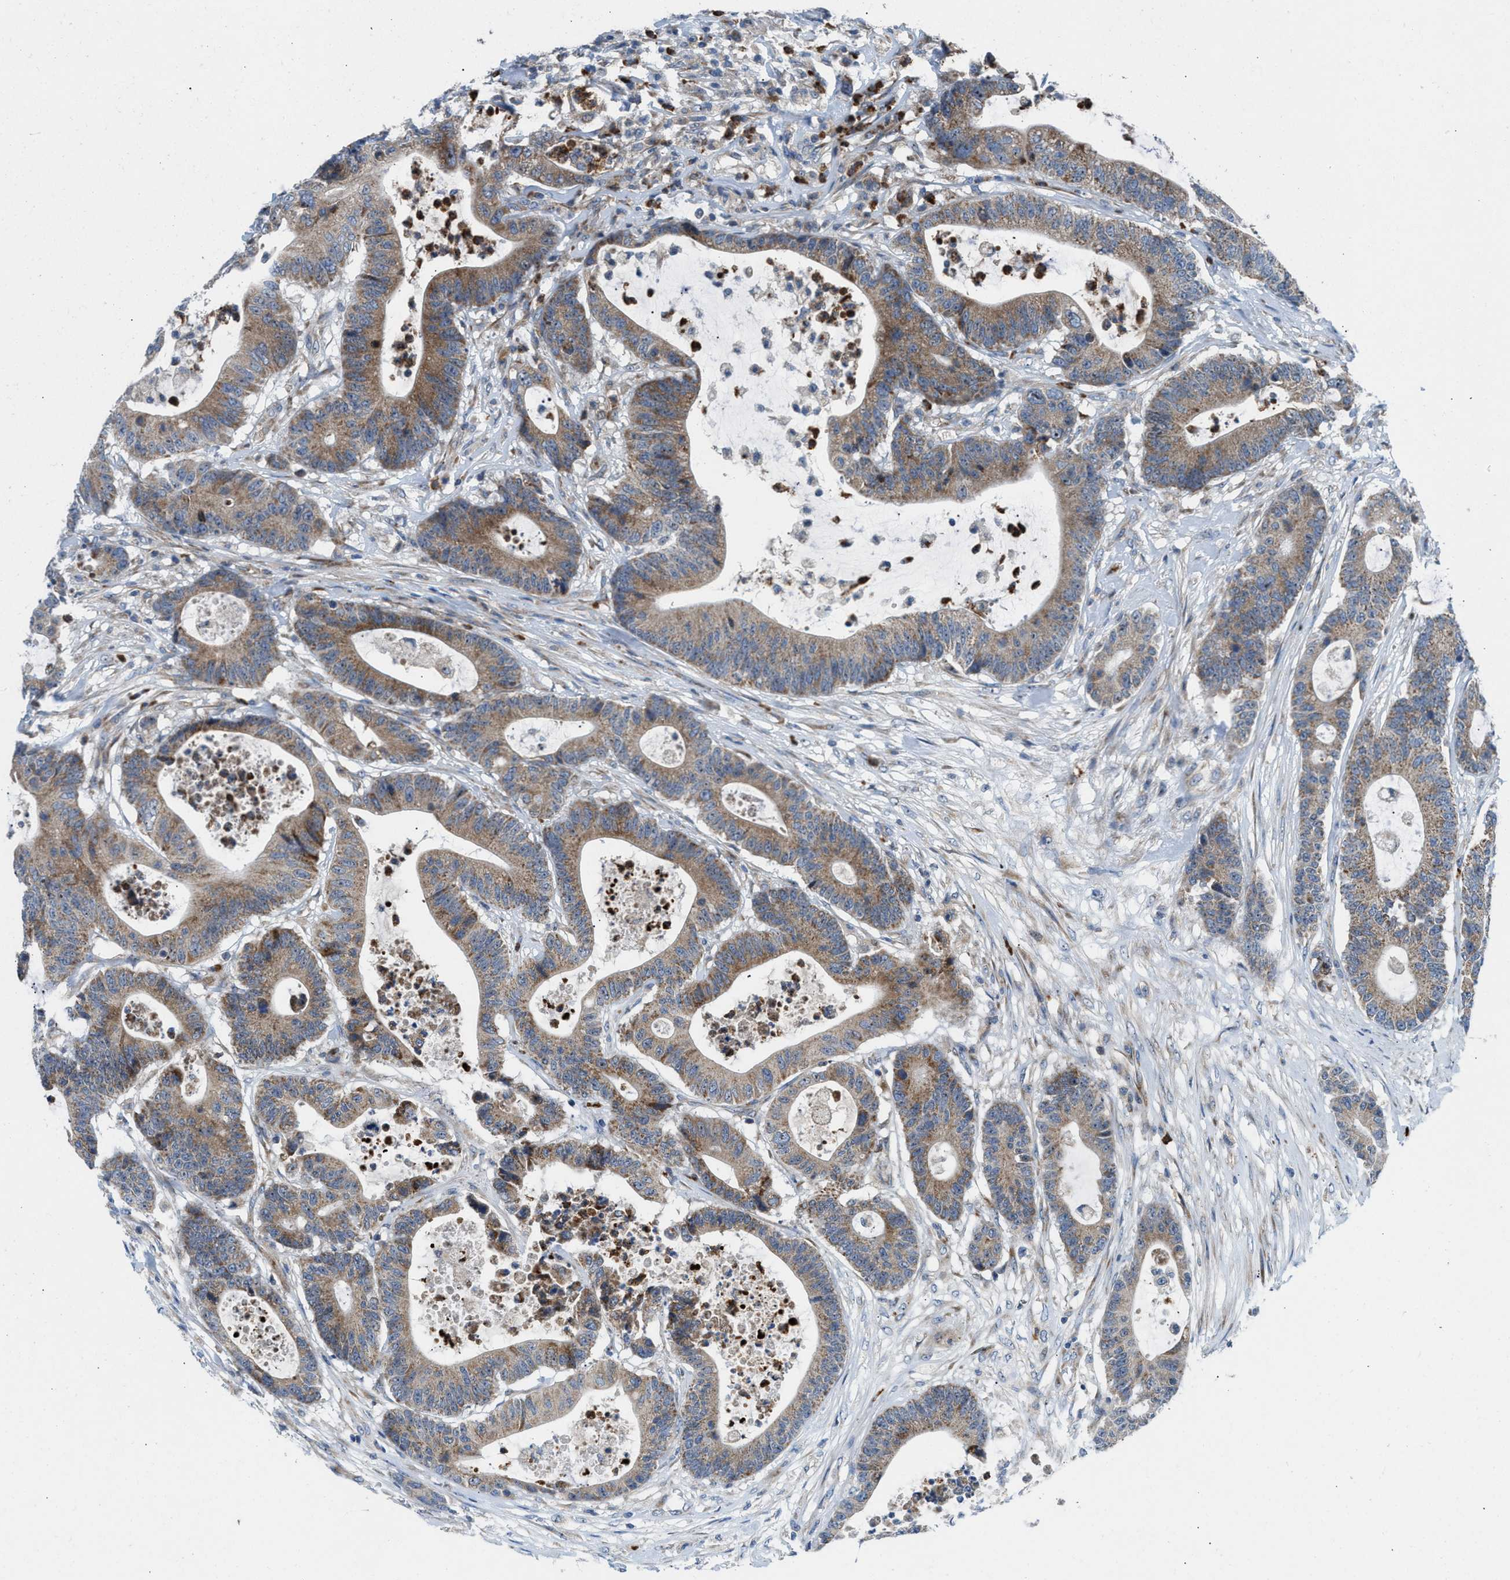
{"staining": {"intensity": "moderate", "quantity": ">75%", "location": "cytoplasmic/membranous"}, "tissue": "colorectal cancer", "cell_type": "Tumor cells", "image_type": "cancer", "snomed": [{"axis": "morphology", "description": "Adenocarcinoma, NOS"}, {"axis": "topography", "description": "Colon"}], "caption": "Colorectal adenocarcinoma stained with DAB (3,3'-diaminobenzidine) immunohistochemistry (IHC) displays medium levels of moderate cytoplasmic/membranous expression in about >75% of tumor cells.", "gene": "TPH1", "patient": {"sex": "female", "age": 84}}